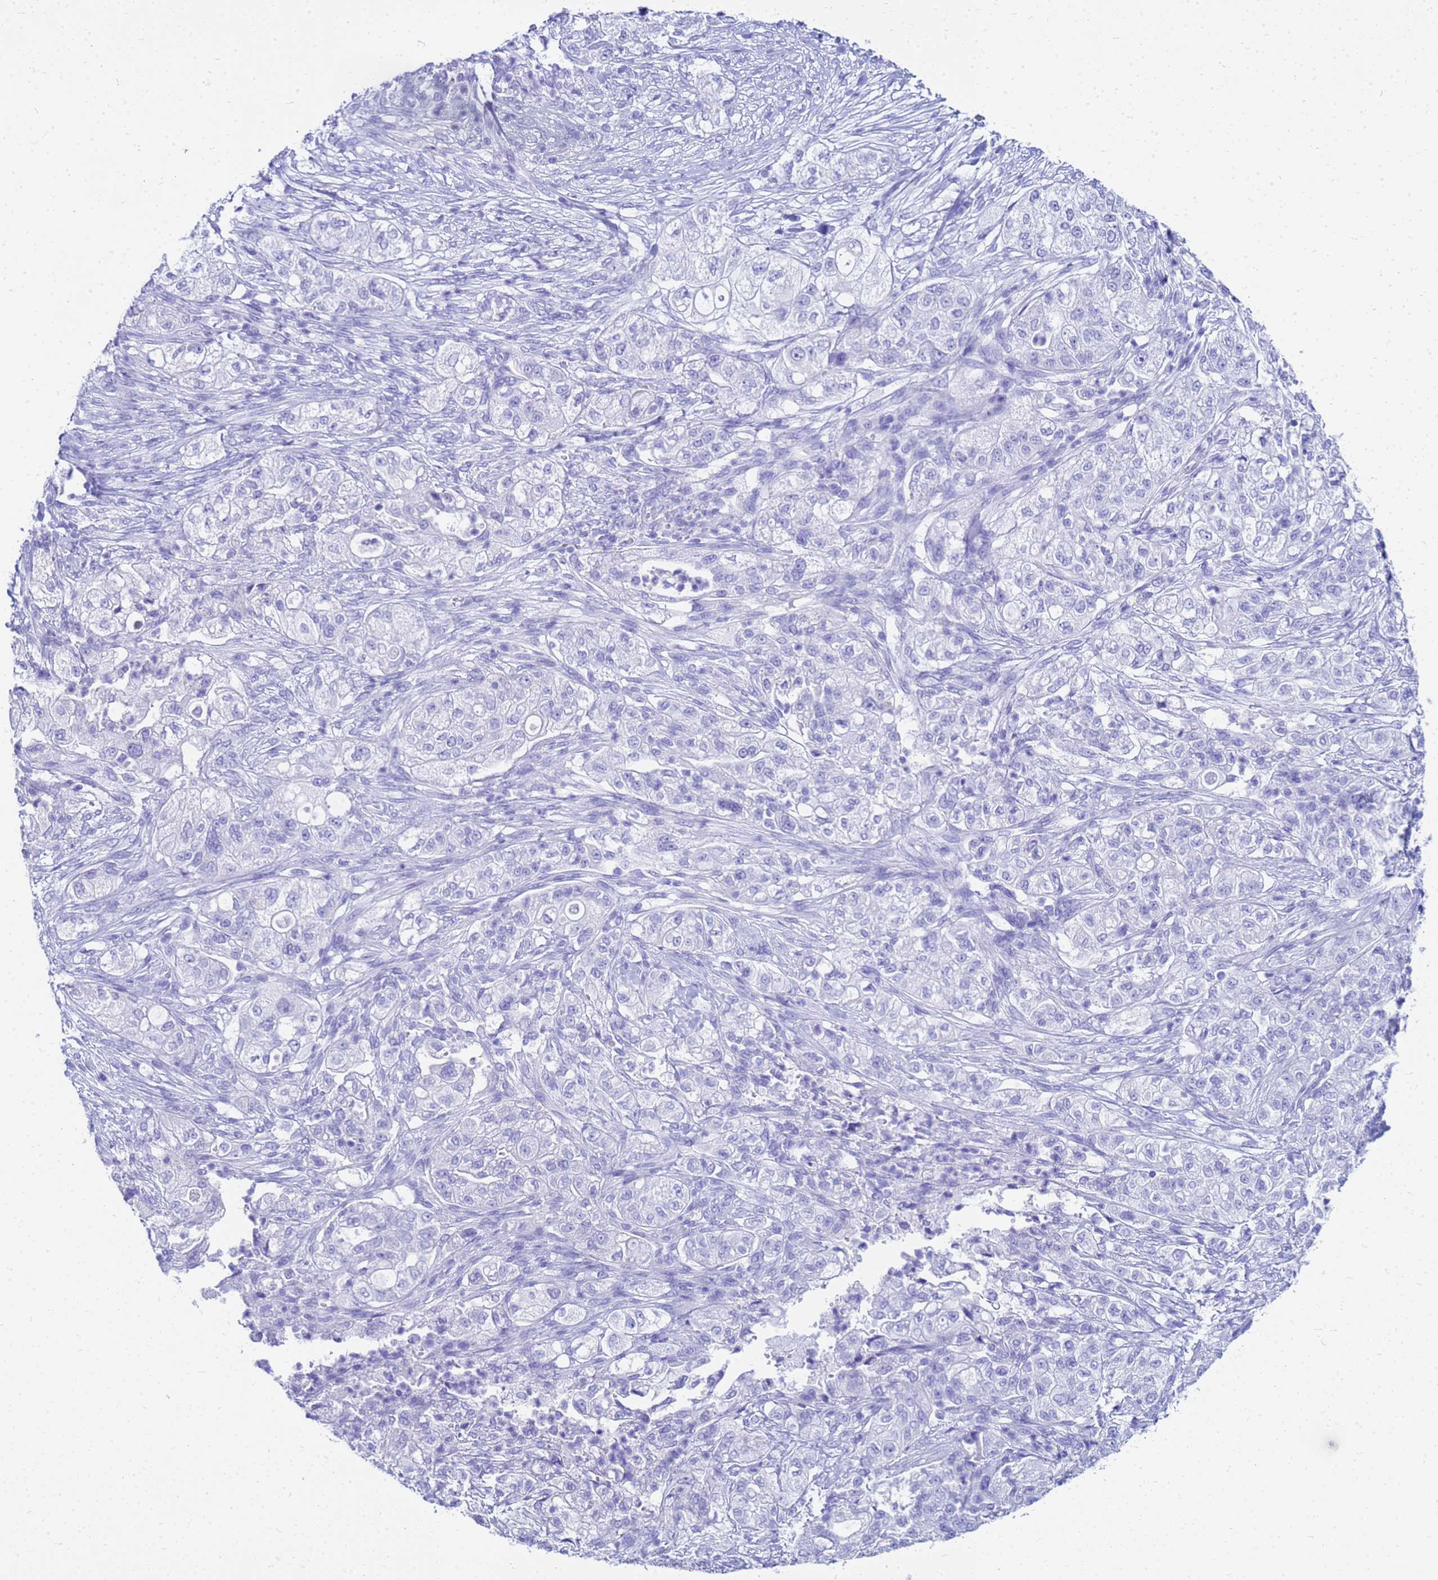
{"staining": {"intensity": "negative", "quantity": "none", "location": "none"}, "tissue": "pancreatic cancer", "cell_type": "Tumor cells", "image_type": "cancer", "snomed": [{"axis": "morphology", "description": "Adenocarcinoma, NOS"}, {"axis": "topography", "description": "Pancreas"}], "caption": "The histopathology image exhibits no staining of tumor cells in pancreatic adenocarcinoma.", "gene": "CKB", "patient": {"sex": "female", "age": 78}}